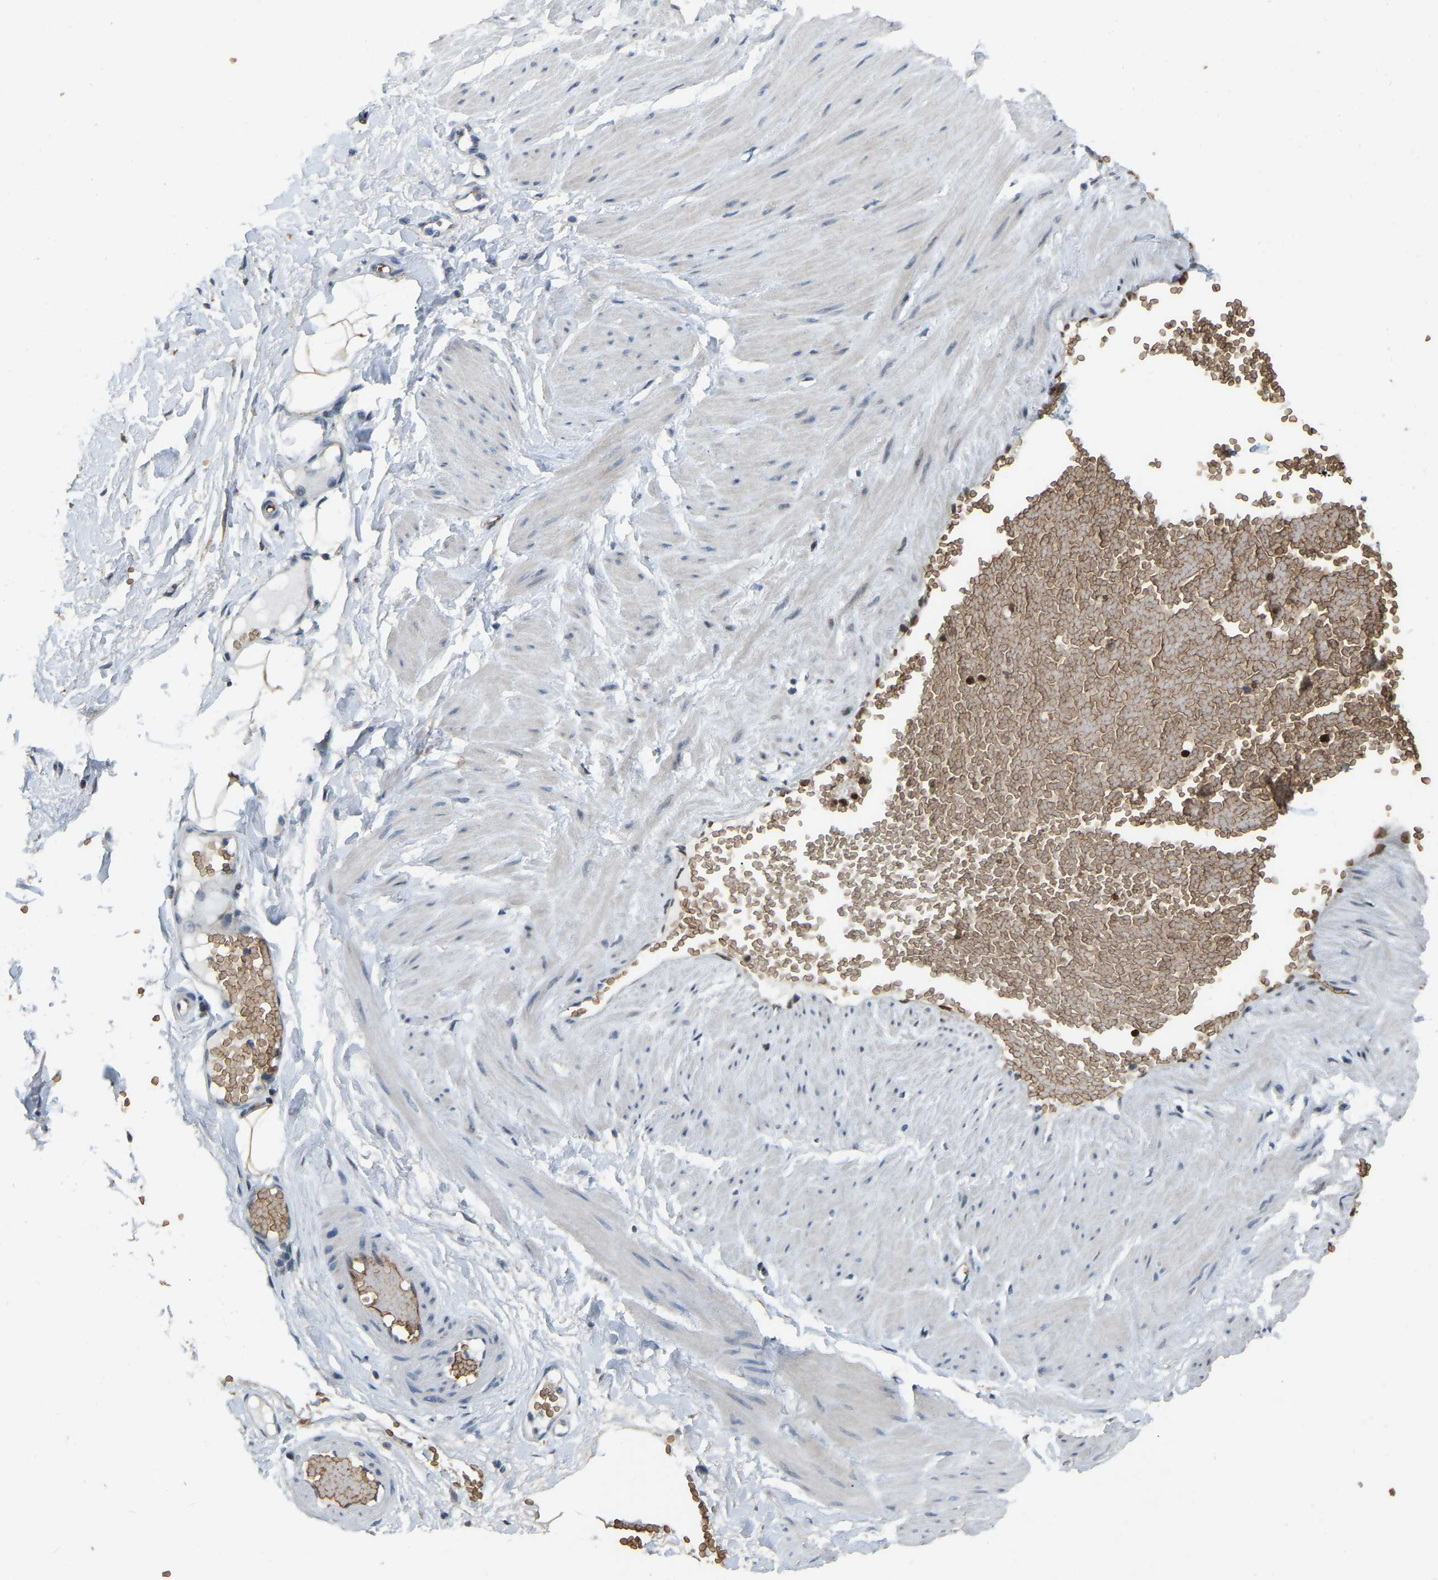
{"staining": {"intensity": "weak", "quantity": ">75%", "location": "cytoplasmic/membranous"}, "tissue": "adipose tissue", "cell_type": "Adipocytes", "image_type": "normal", "snomed": [{"axis": "morphology", "description": "Normal tissue, NOS"}, {"axis": "topography", "description": "Soft tissue"}], "caption": "Adipocytes demonstrate low levels of weak cytoplasmic/membranous expression in about >75% of cells in benign adipose tissue.", "gene": "CFAP298", "patient": {"sex": "male", "age": 72}}